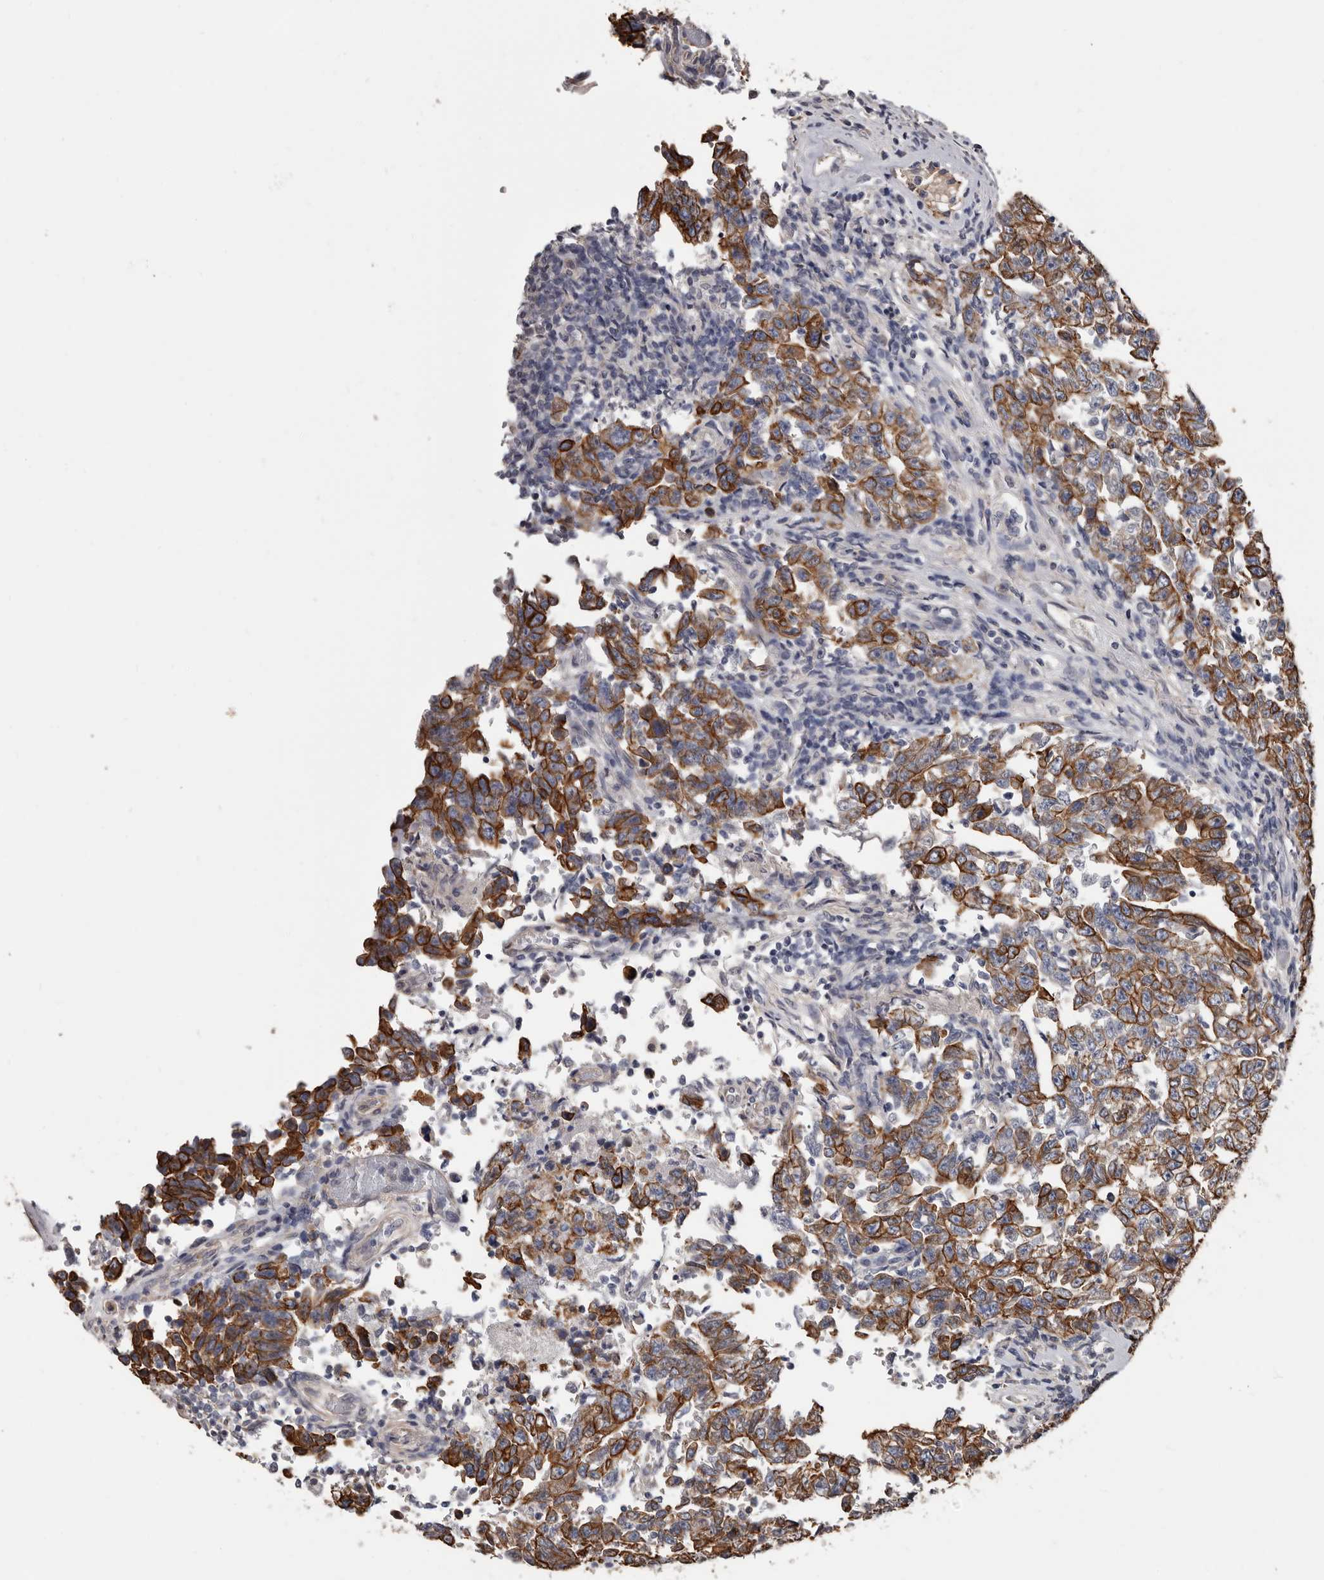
{"staining": {"intensity": "moderate", "quantity": ">75%", "location": "cytoplasmic/membranous"}, "tissue": "testis cancer", "cell_type": "Tumor cells", "image_type": "cancer", "snomed": [{"axis": "morphology", "description": "Carcinoma, Embryonal, NOS"}, {"axis": "topography", "description": "Testis"}], "caption": "Protein expression analysis of human testis cancer (embryonal carcinoma) reveals moderate cytoplasmic/membranous staining in about >75% of tumor cells.", "gene": "MRPL18", "patient": {"sex": "male", "age": 26}}